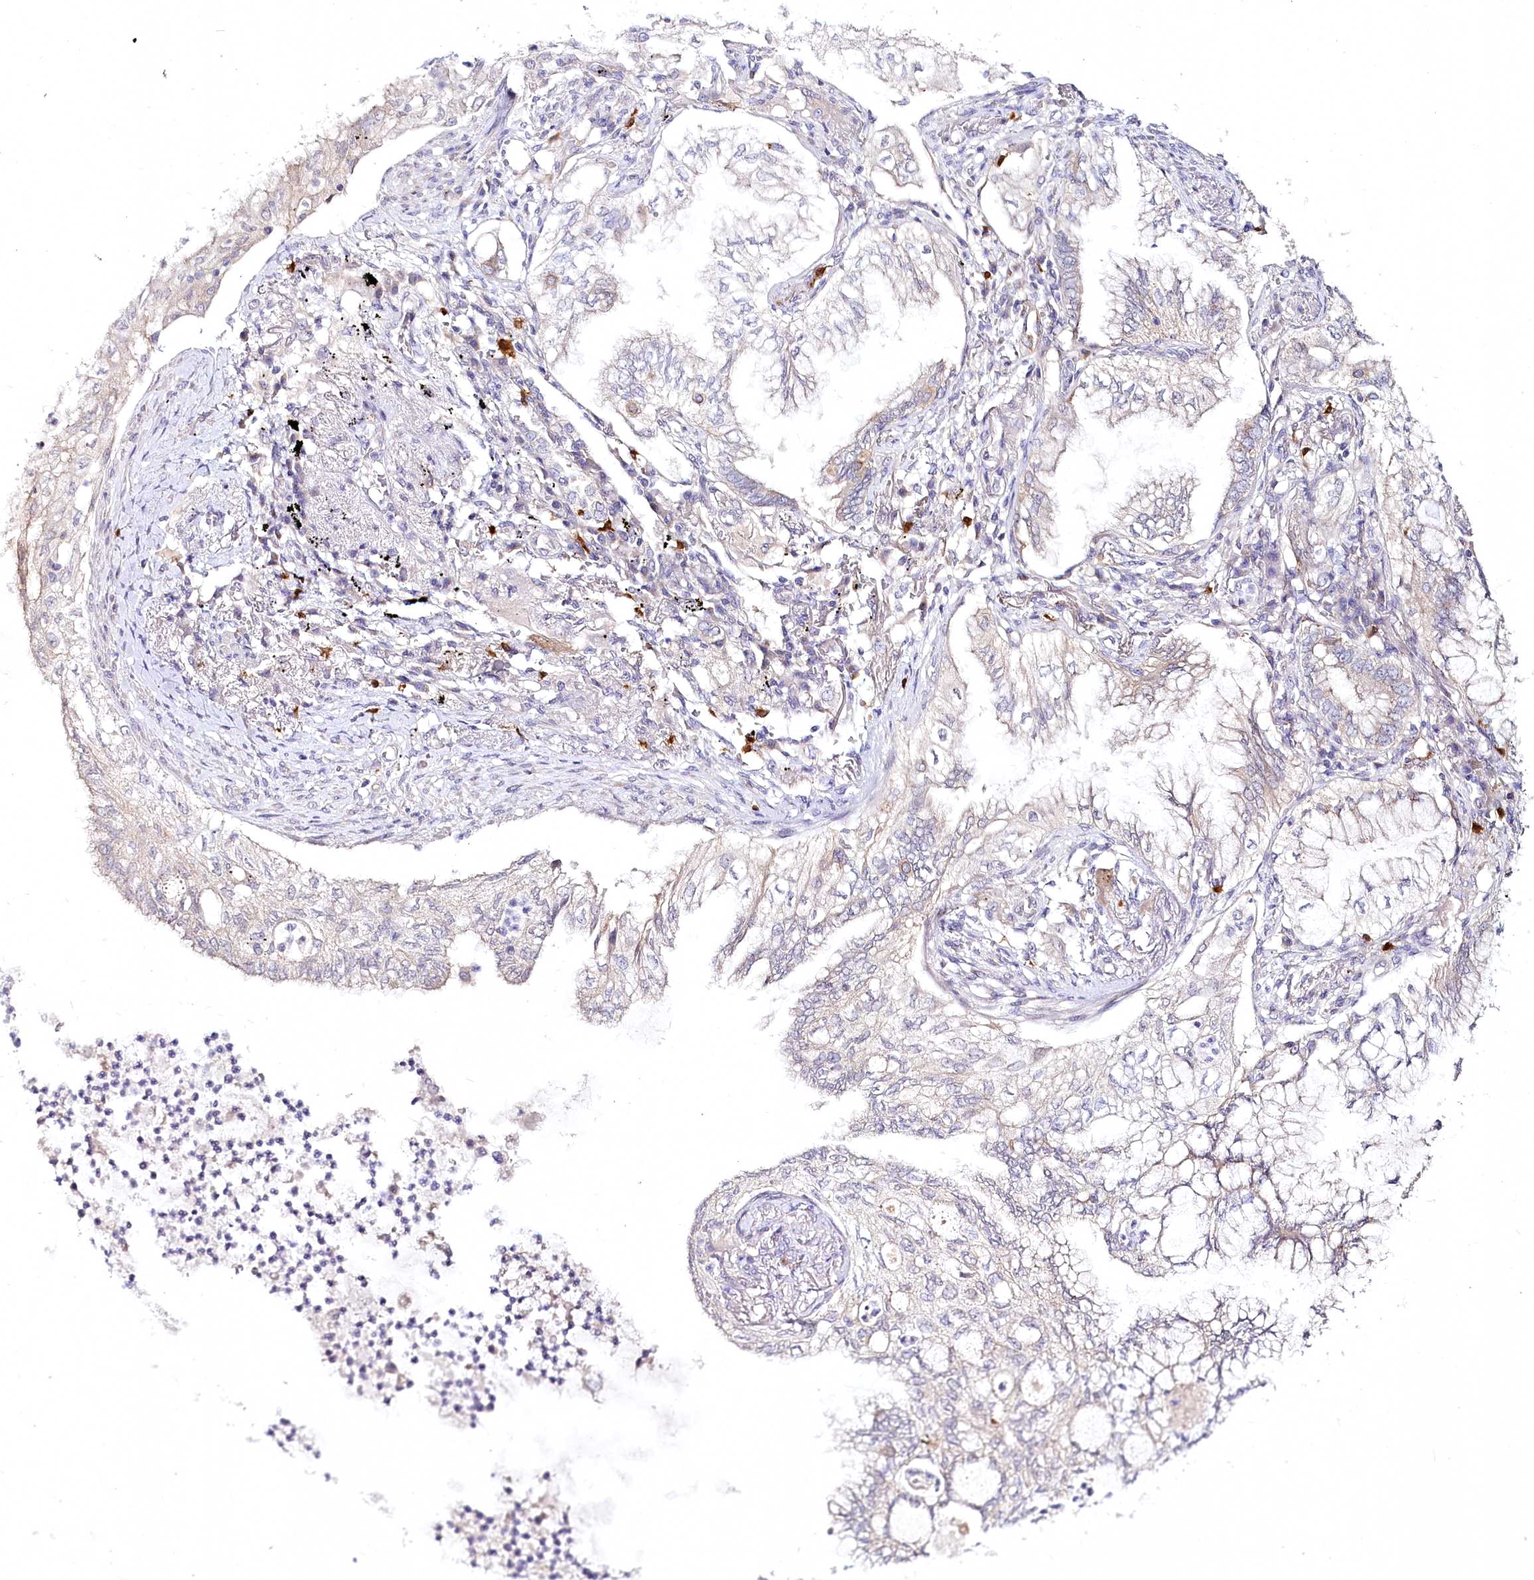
{"staining": {"intensity": "negative", "quantity": "none", "location": "none"}, "tissue": "lung cancer", "cell_type": "Tumor cells", "image_type": "cancer", "snomed": [{"axis": "morphology", "description": "Adenocarcinoma, NOS"}, {"axis": "topography", "description": "Lung"}], "caption": "Photomicrograph shows no significant protein expression in tumor cells of adenocarcinoma (lung).", "gene": "VWA5A", "patient": {"sex": "female", "age": 70}}